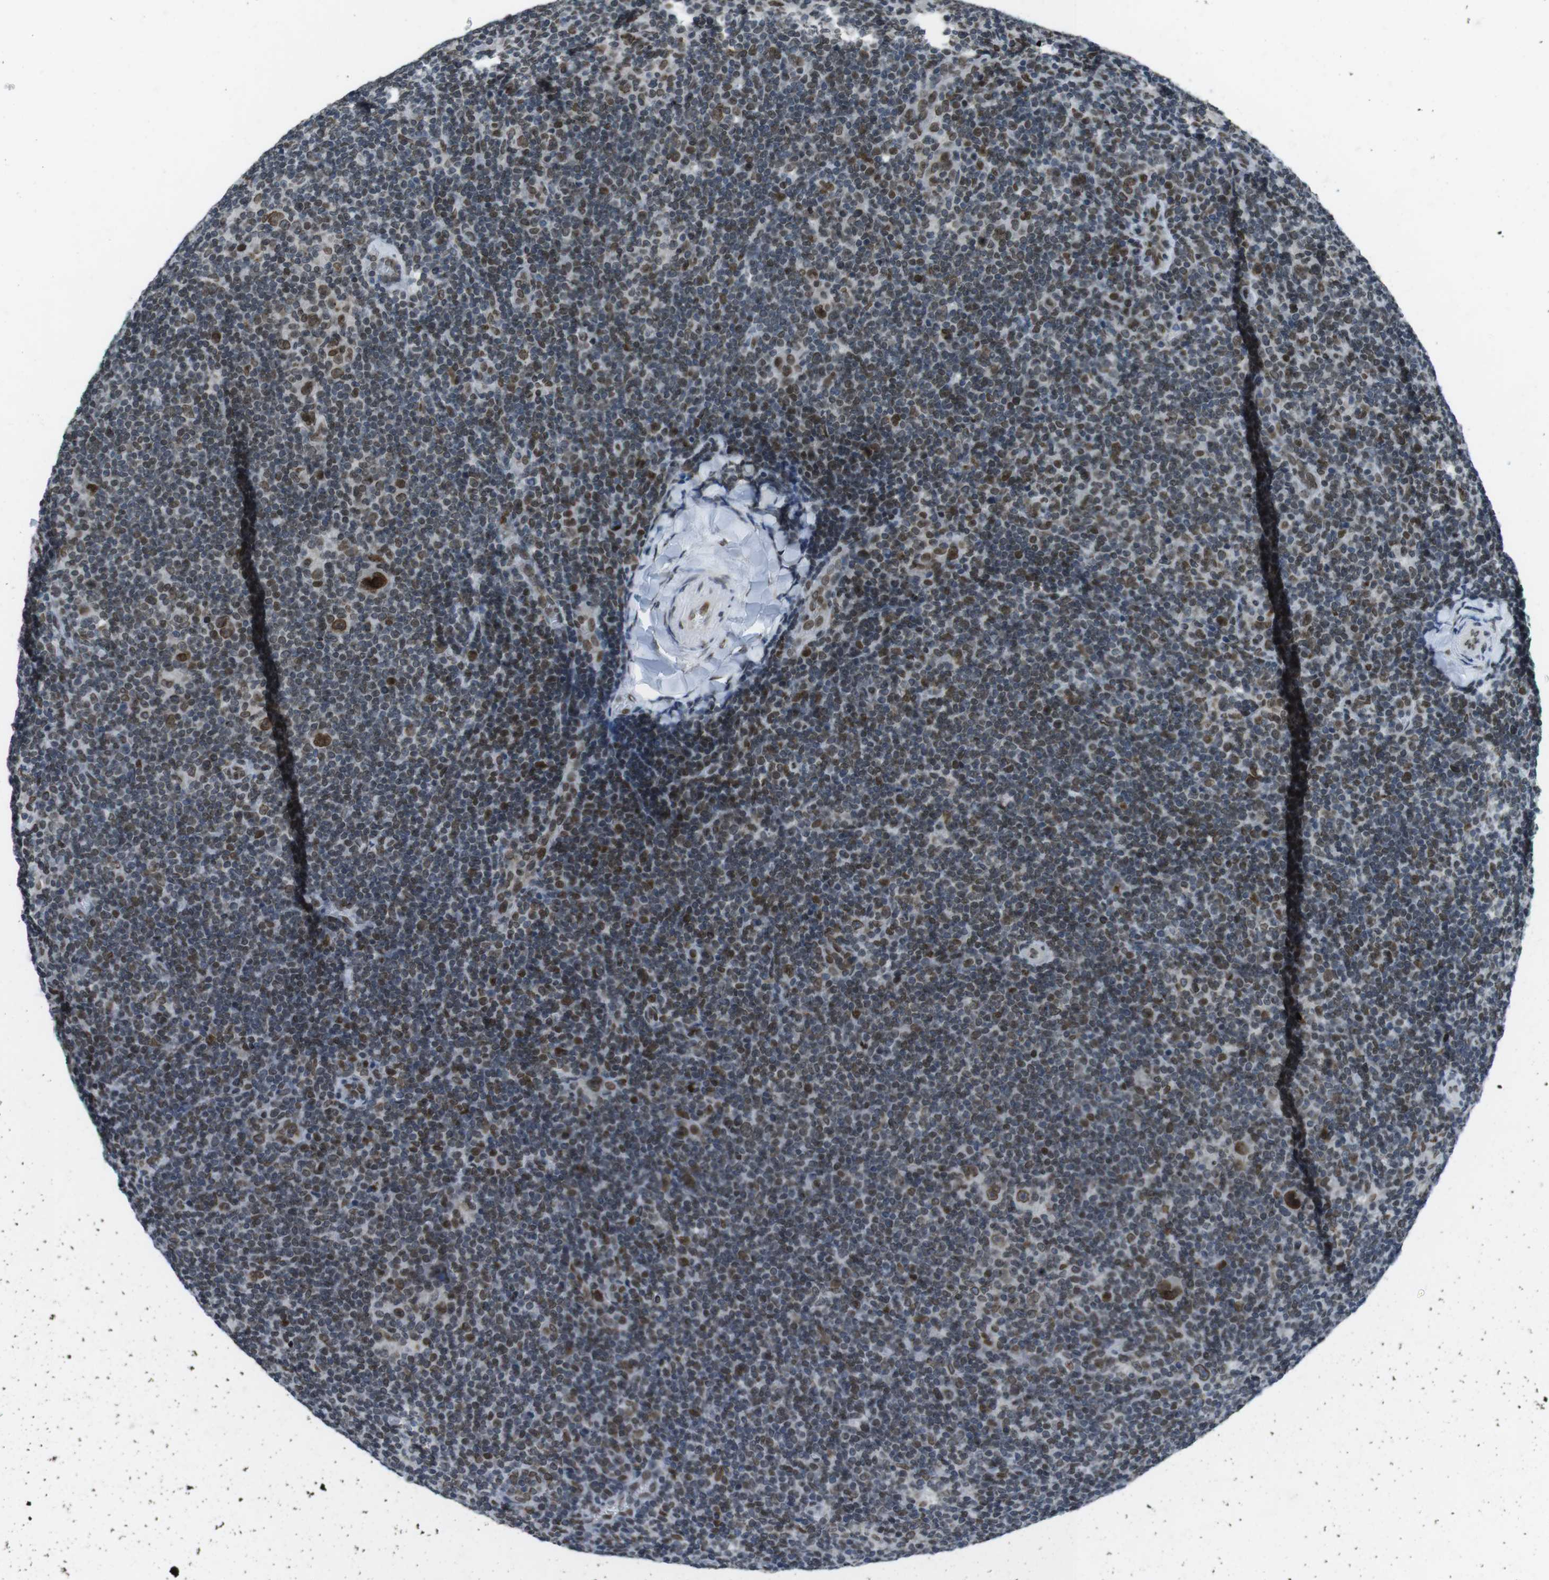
{"staining": {"intensity": "strong", "quantity": ">75%", "location": "nuclear"}, "tissue": "lymphoma", "cell_type": "Tumor cells", "image_type": "cancer", "snomed": [{"axis": "morphology", "description": "Hodgkin's disease, NOS"}, {"axis": "topography", "description": "Lymph node"}], "caption": "Immunohistochemical staining of Hodgkin's disease demonstrates strong nuclear protein staining in approximately >75% of tumor cells.", "gene": "MAD1L1", "patient": {"sex": "female", "age": 57}}